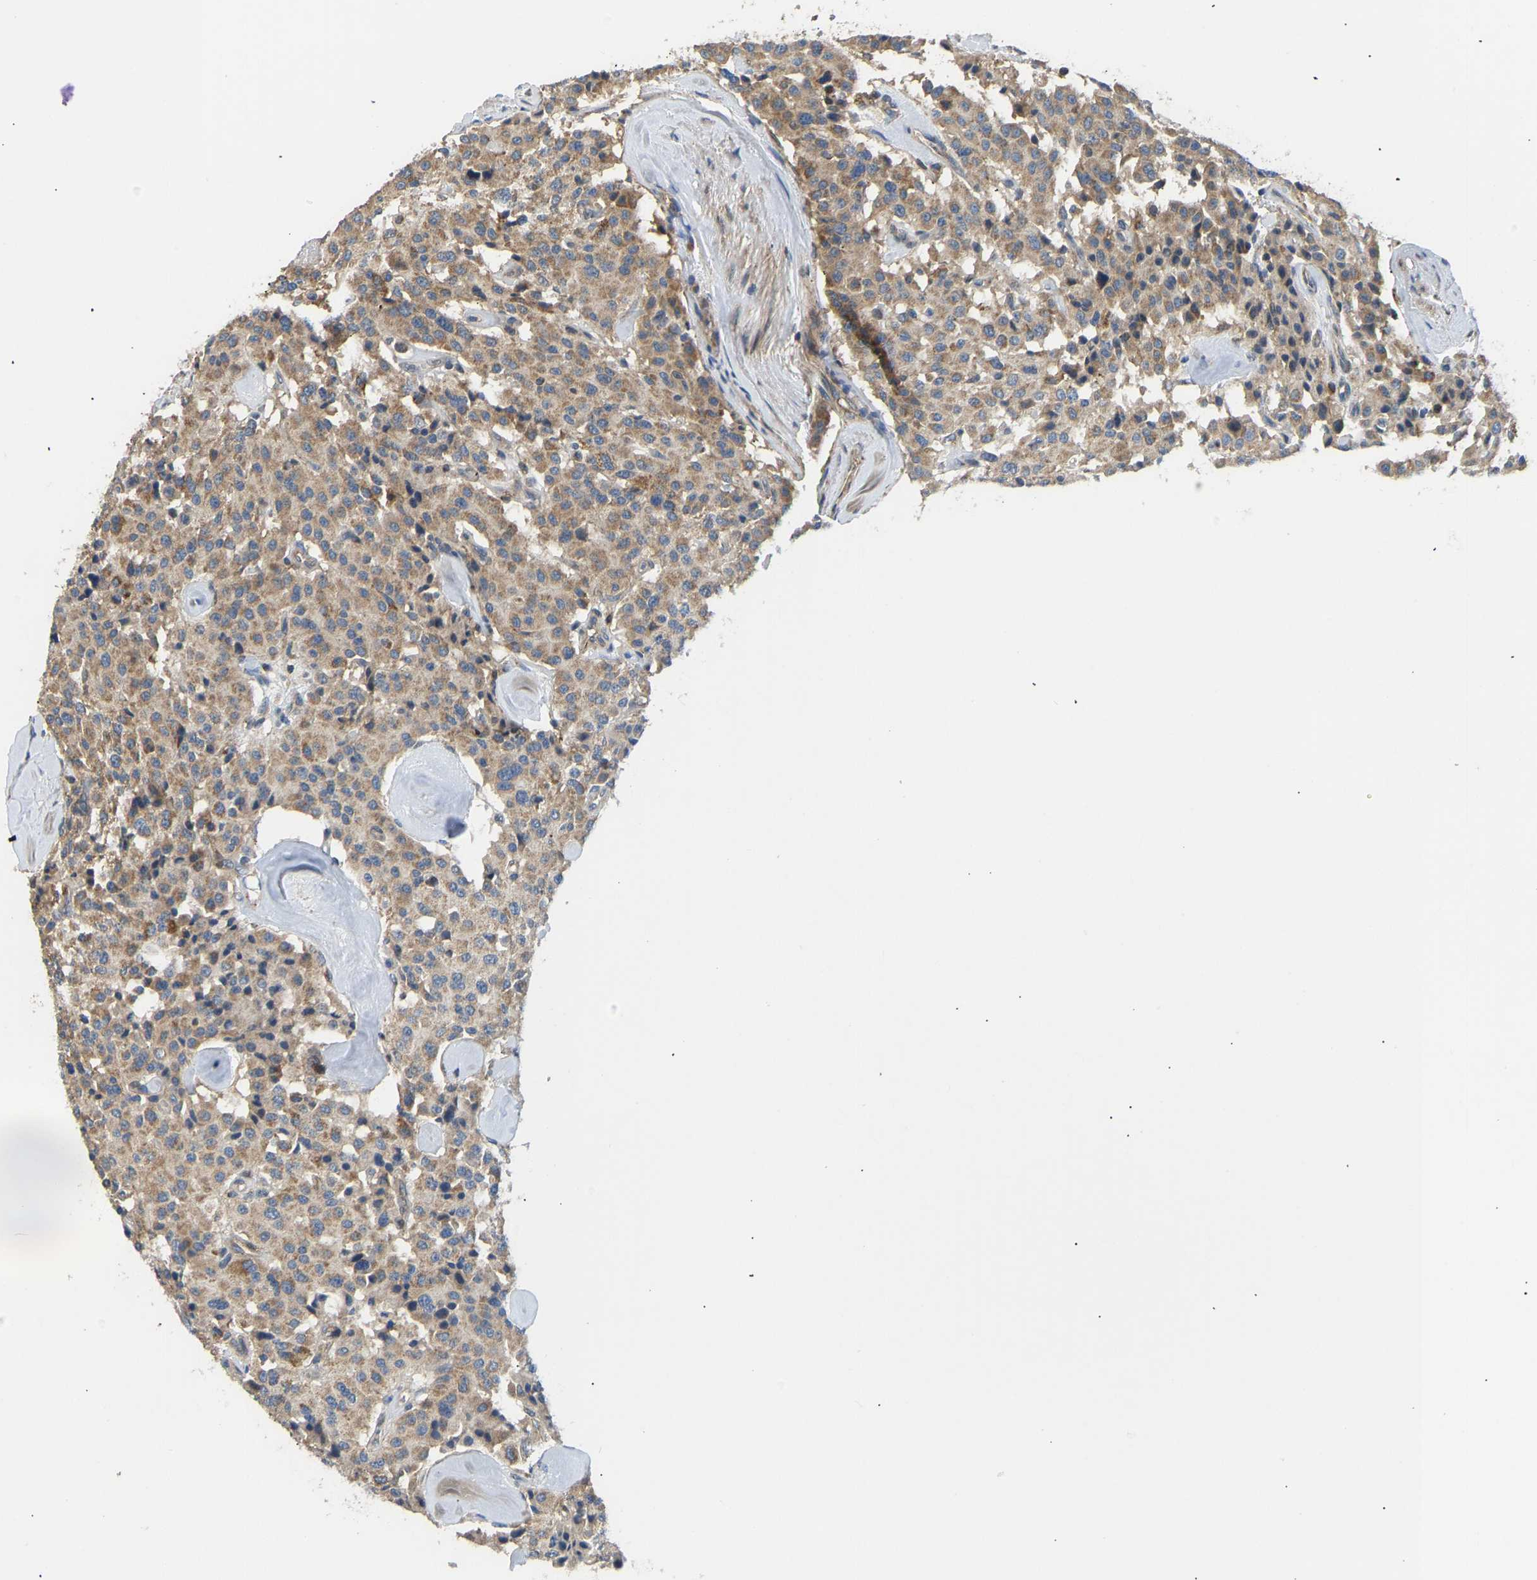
{"staining": {"intensity": "weak", "quantity": ">75%", "location": "cytoplasmic/membranous"}, "tissue": "carcinoid", "cell_type": "Tumor cells", "image_type": "cancer", "snomed": [{"axis": "morphology", "description": "Carcinoid, malignant, NOS"}, {"axis": "topography", "description": "Lung"}], "caption": "Immunohistochemical staining of malignant carcinoid displays low levels of weak cytoplasmic/membranous staining in approximately >75% of tumor cells.", "gene": "RBP1", "patient": {"sex": "male", "age": 30}}